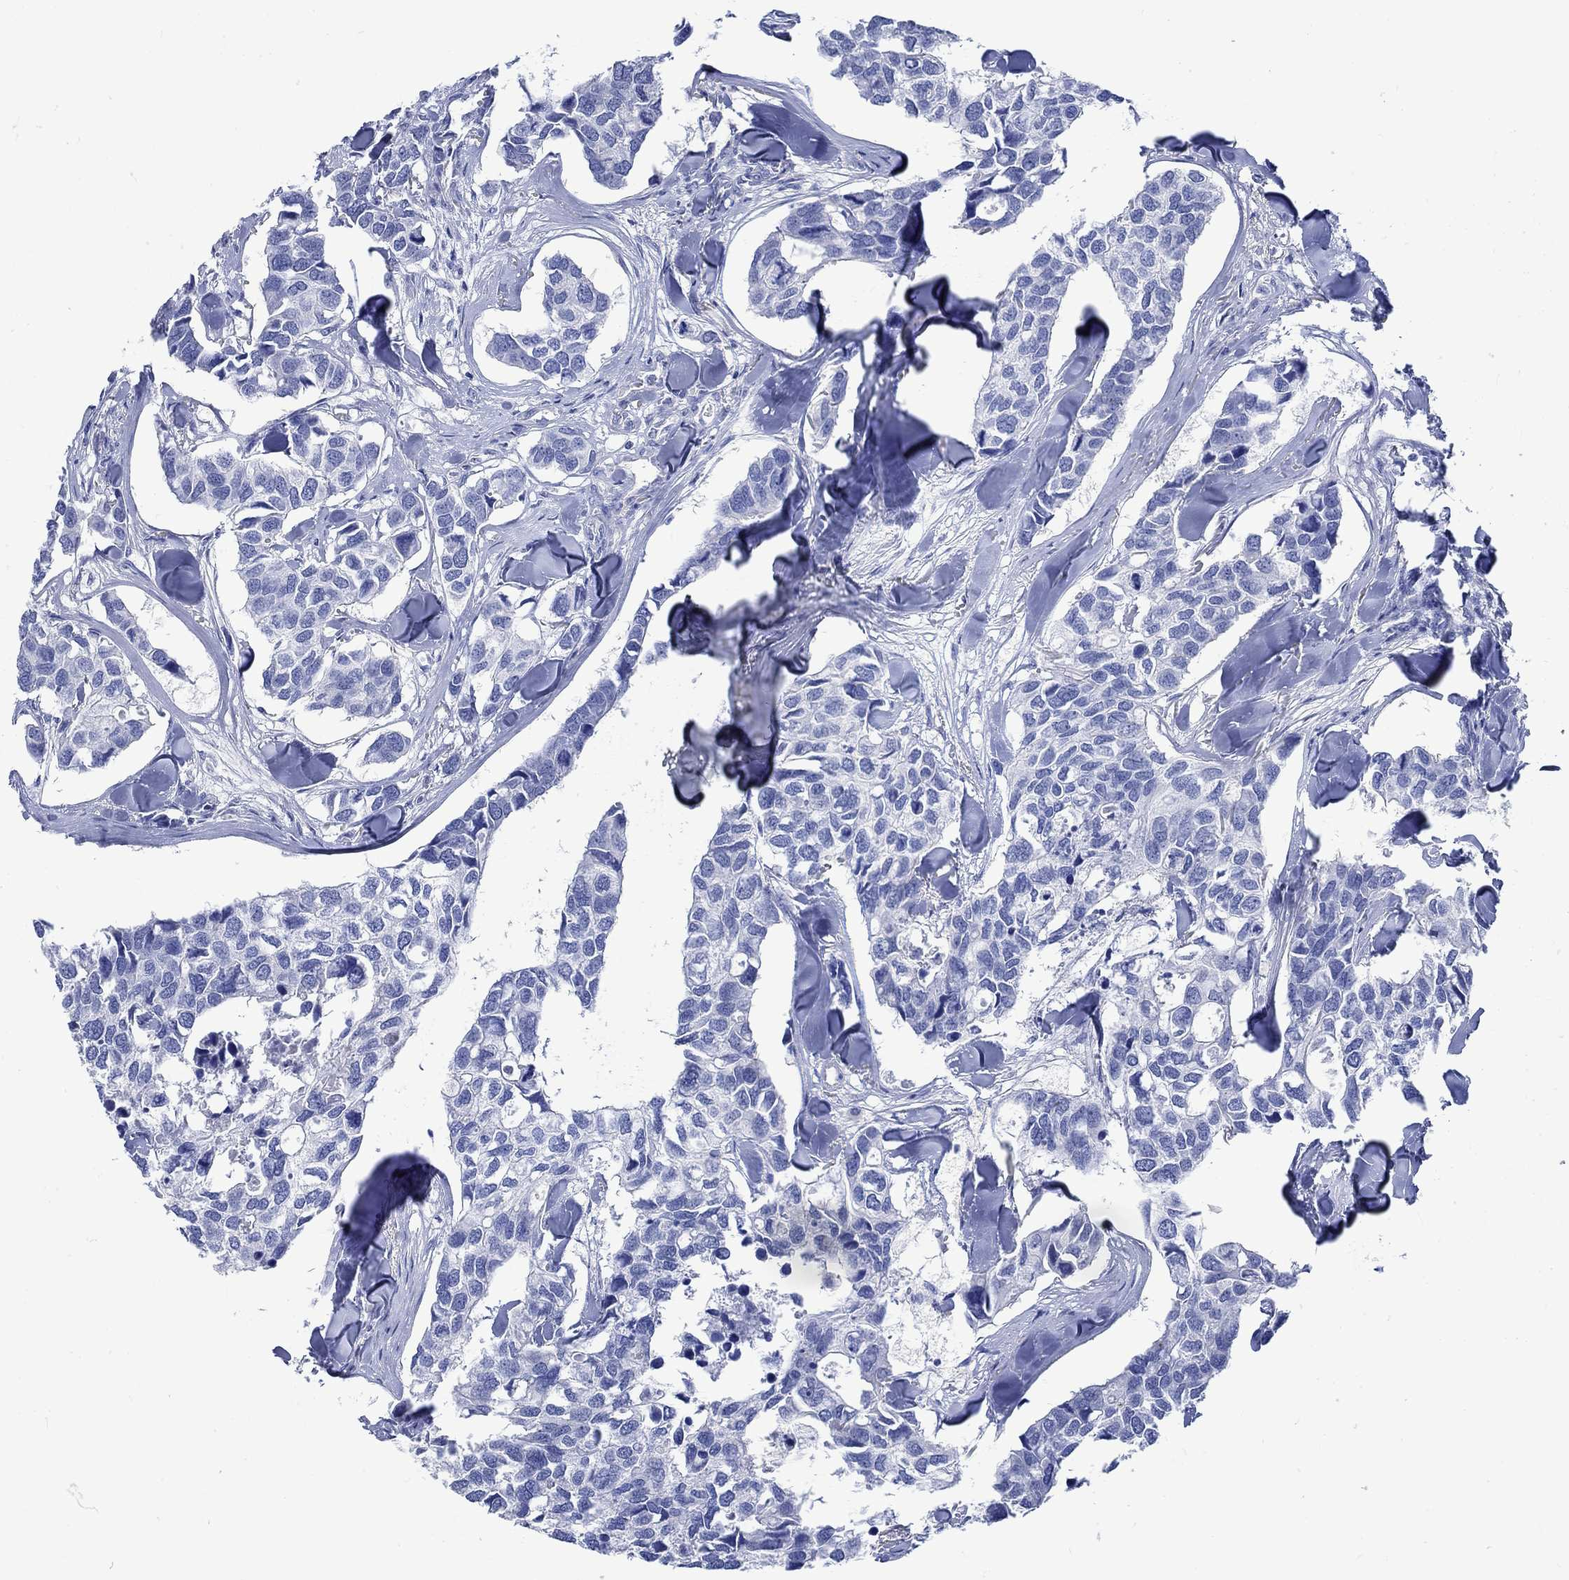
{"staining": {"intensity": "negative", "quantity": "none", "location": "none"}, "tissue": "breast cancer", "cell_type": "Tumor cells", "image_type": "cancer", "snomed": [{"axis": "morphology", "description": "Duct carcinoma"}, {"axis": "topography", "description": "Breast"}], "caption": "This is an IHC histopathology image of breast cancer. There is no expression in tumor cells.", "gene": "CPLX2", "patient": {"sex": "female", "age": 83}}